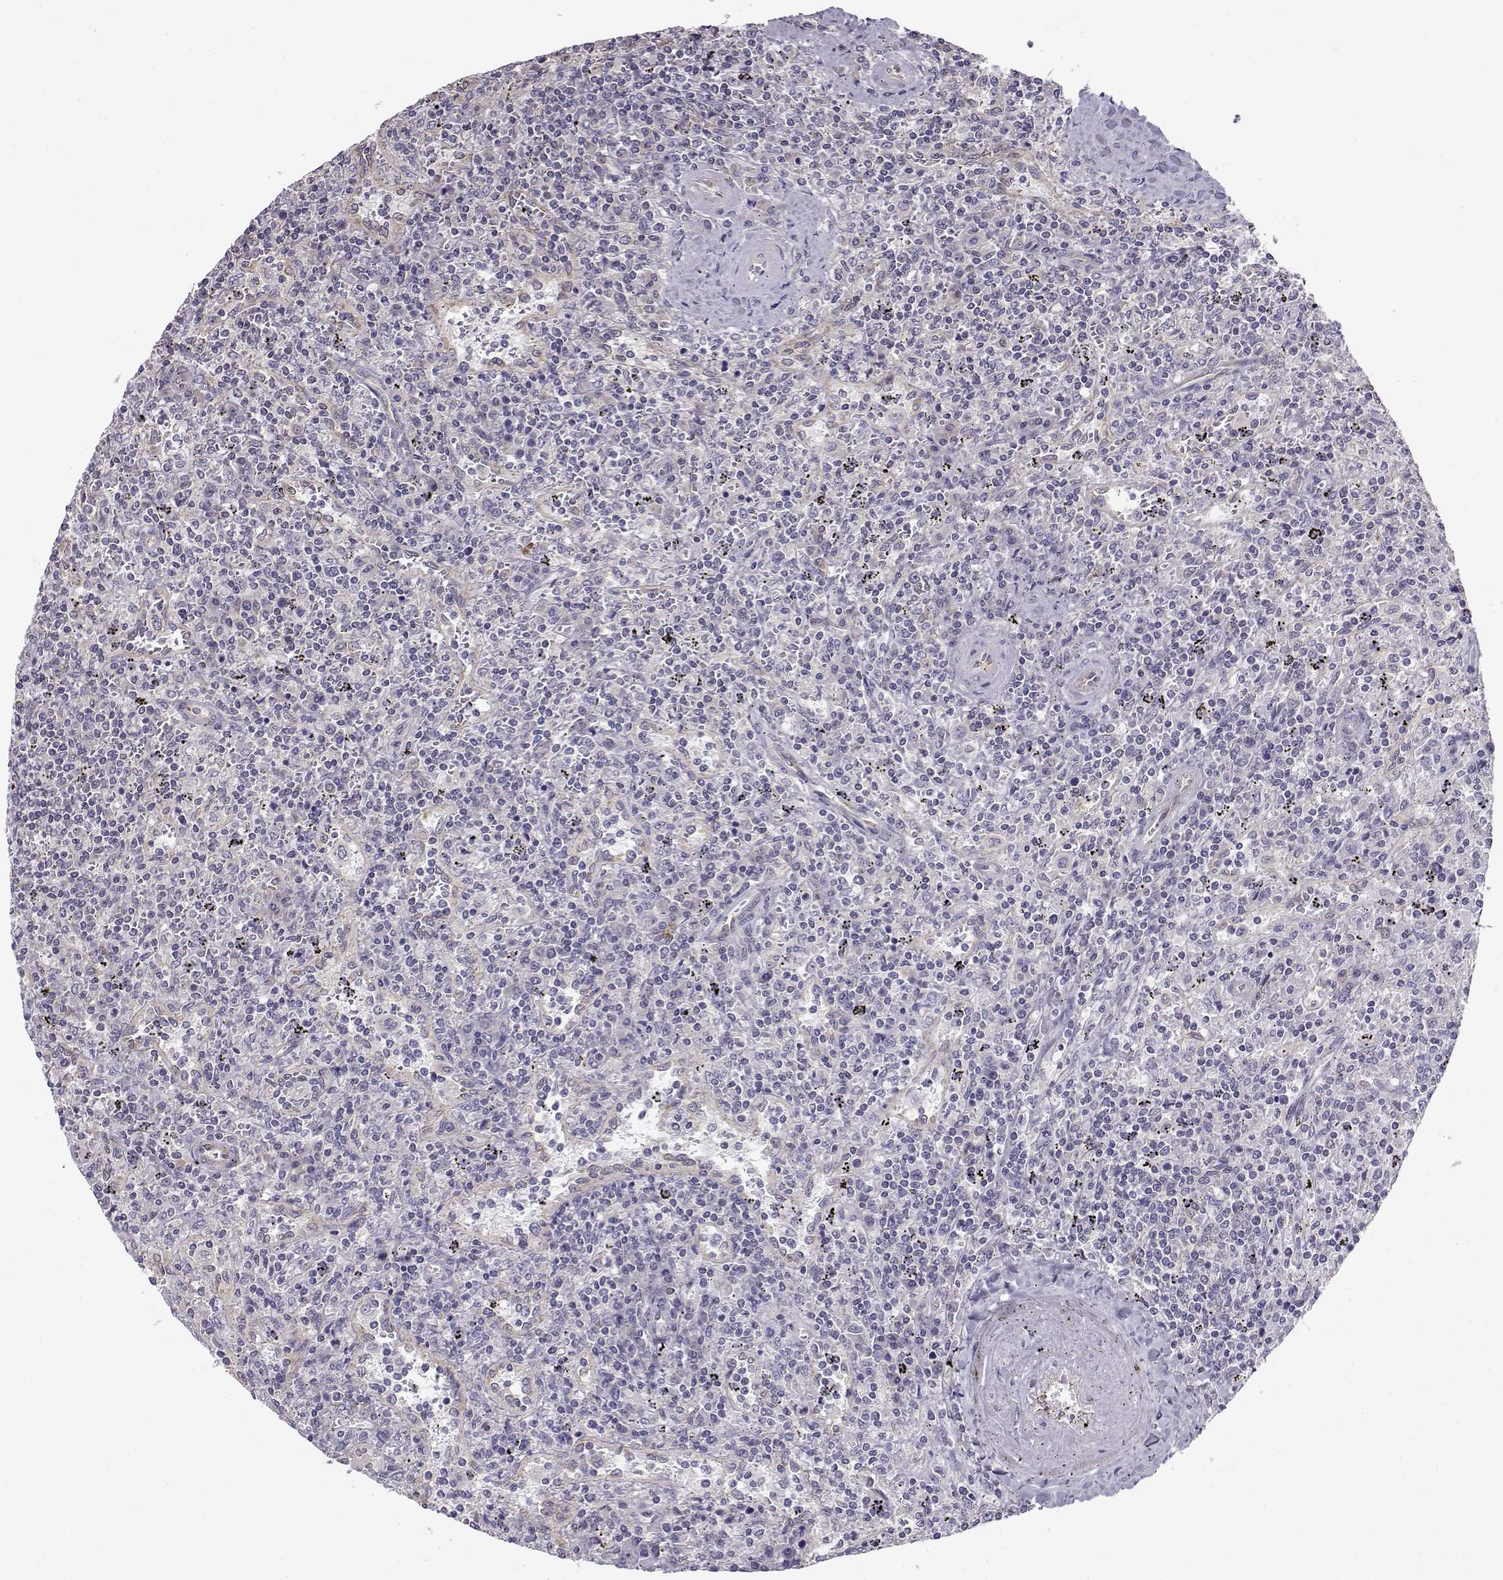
{"staining": {"intensity": "negative", "quantity": "none", "location": "none"}, "tissue": "lymphoma", "cell_type": "Tumor cells", "image_type": "cancer", "snomed": [{"axis": "morphology", "description": "Malignant lymphoma, non-Hodgkin's type, Low grade"}, {"axis": "topography", "description": "Spleen"}], "caption": "This micrograph is of lymphoma stained with immunohistochemistry to label a protein in brown with the nuclei are counter-stained blue. There is no expression in tumor cells.", "gene": "BEND6", "patient": {"sex": "male", "age": 62}}